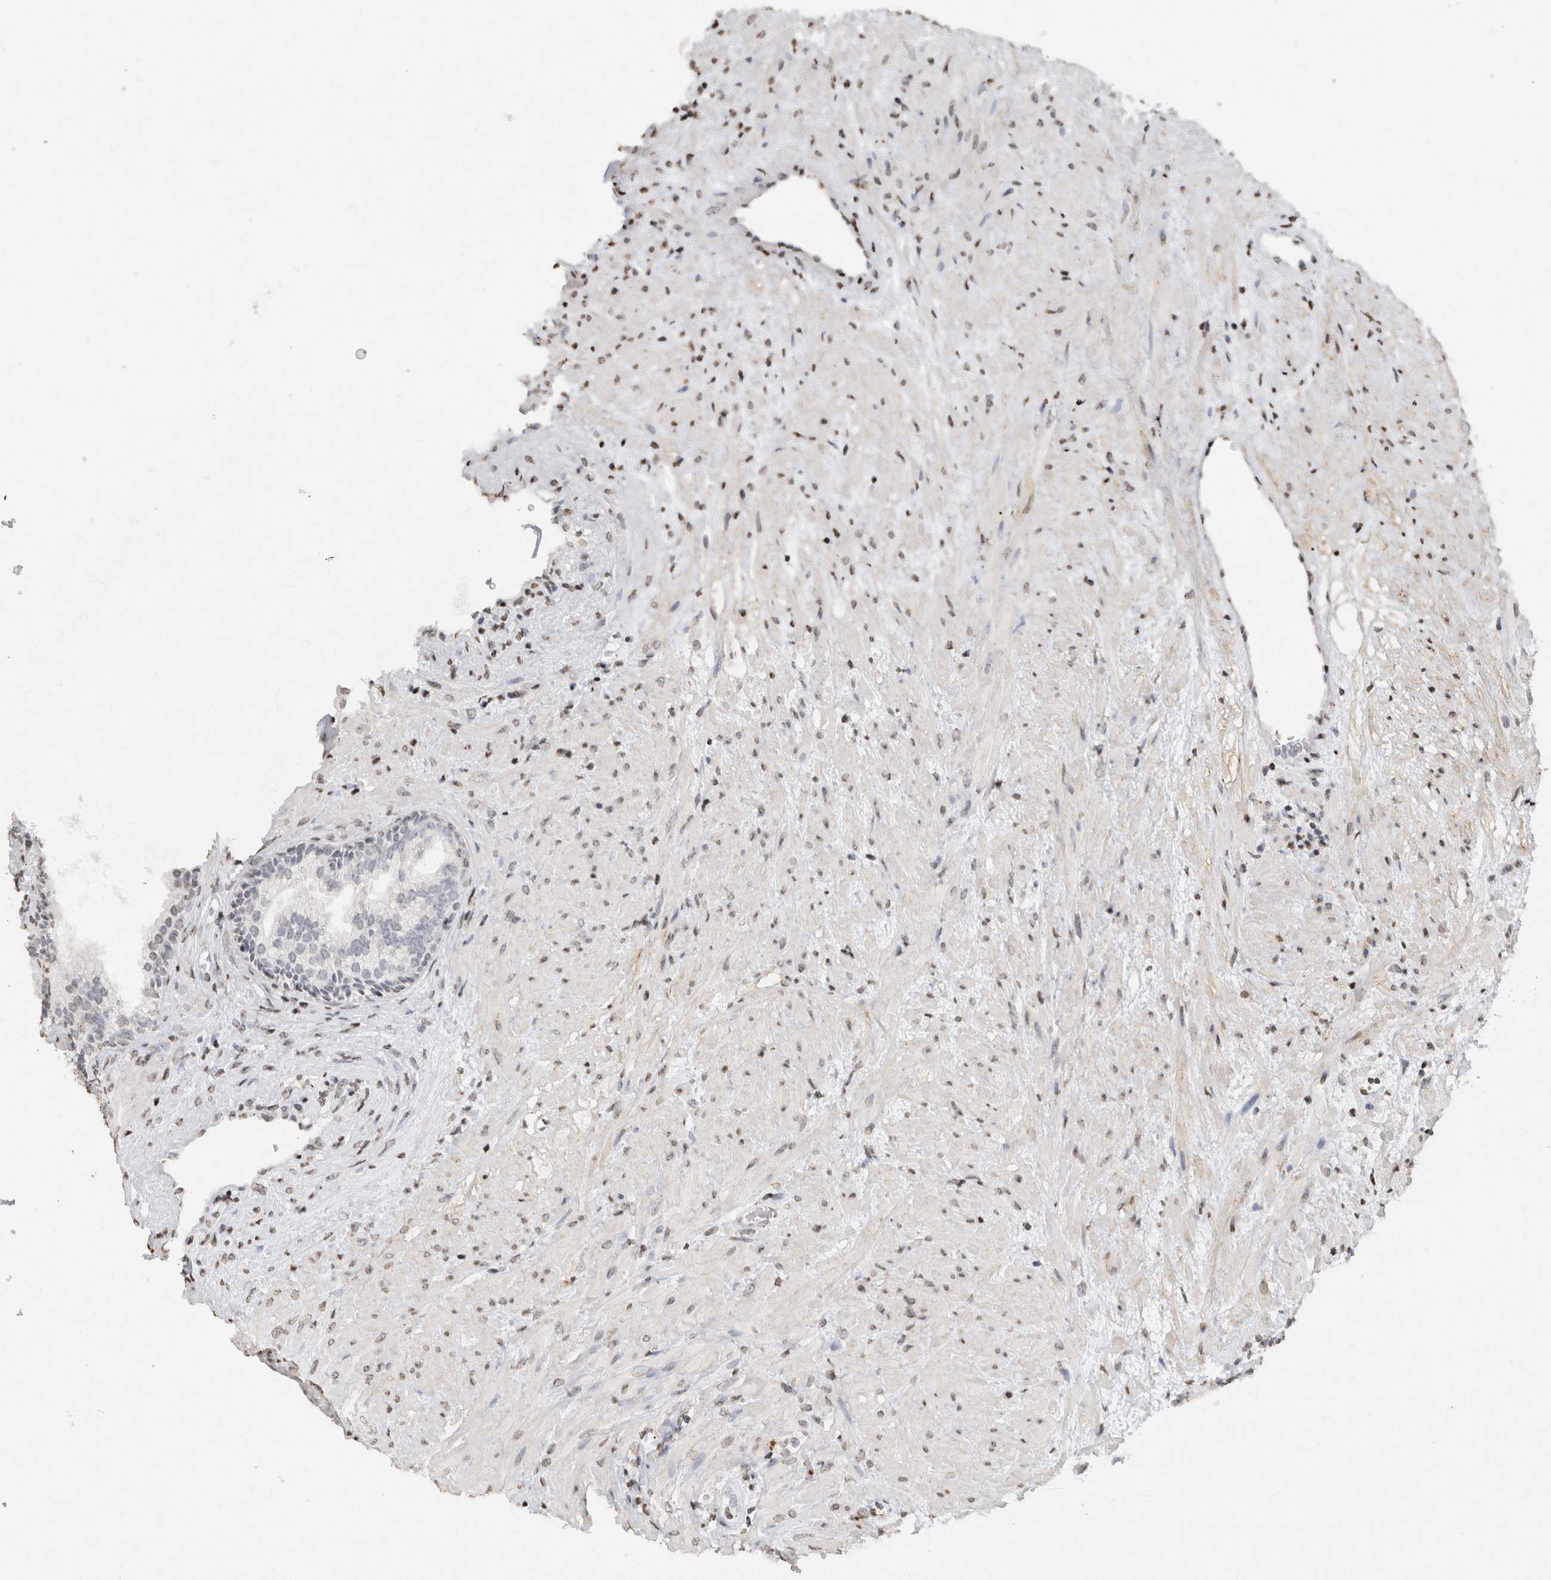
{"staining": {"intensity": "weak", "quantity": "<25%", "location": "nuclear"}, "tissue": "prostate", "cell_type": "Glandular cells", "image_type": "normal", "snomed": [{"axis": "morphology", "description": "Normal tissue, NOS"}, {"axis": "topography", "description": "Prostate"}], "caption": "Immunohistochemical staining of benign prostate displays no significant expression in glandular cells.", "gene": "CNTN1", "patient": {"sex": "male", "age": 76}}